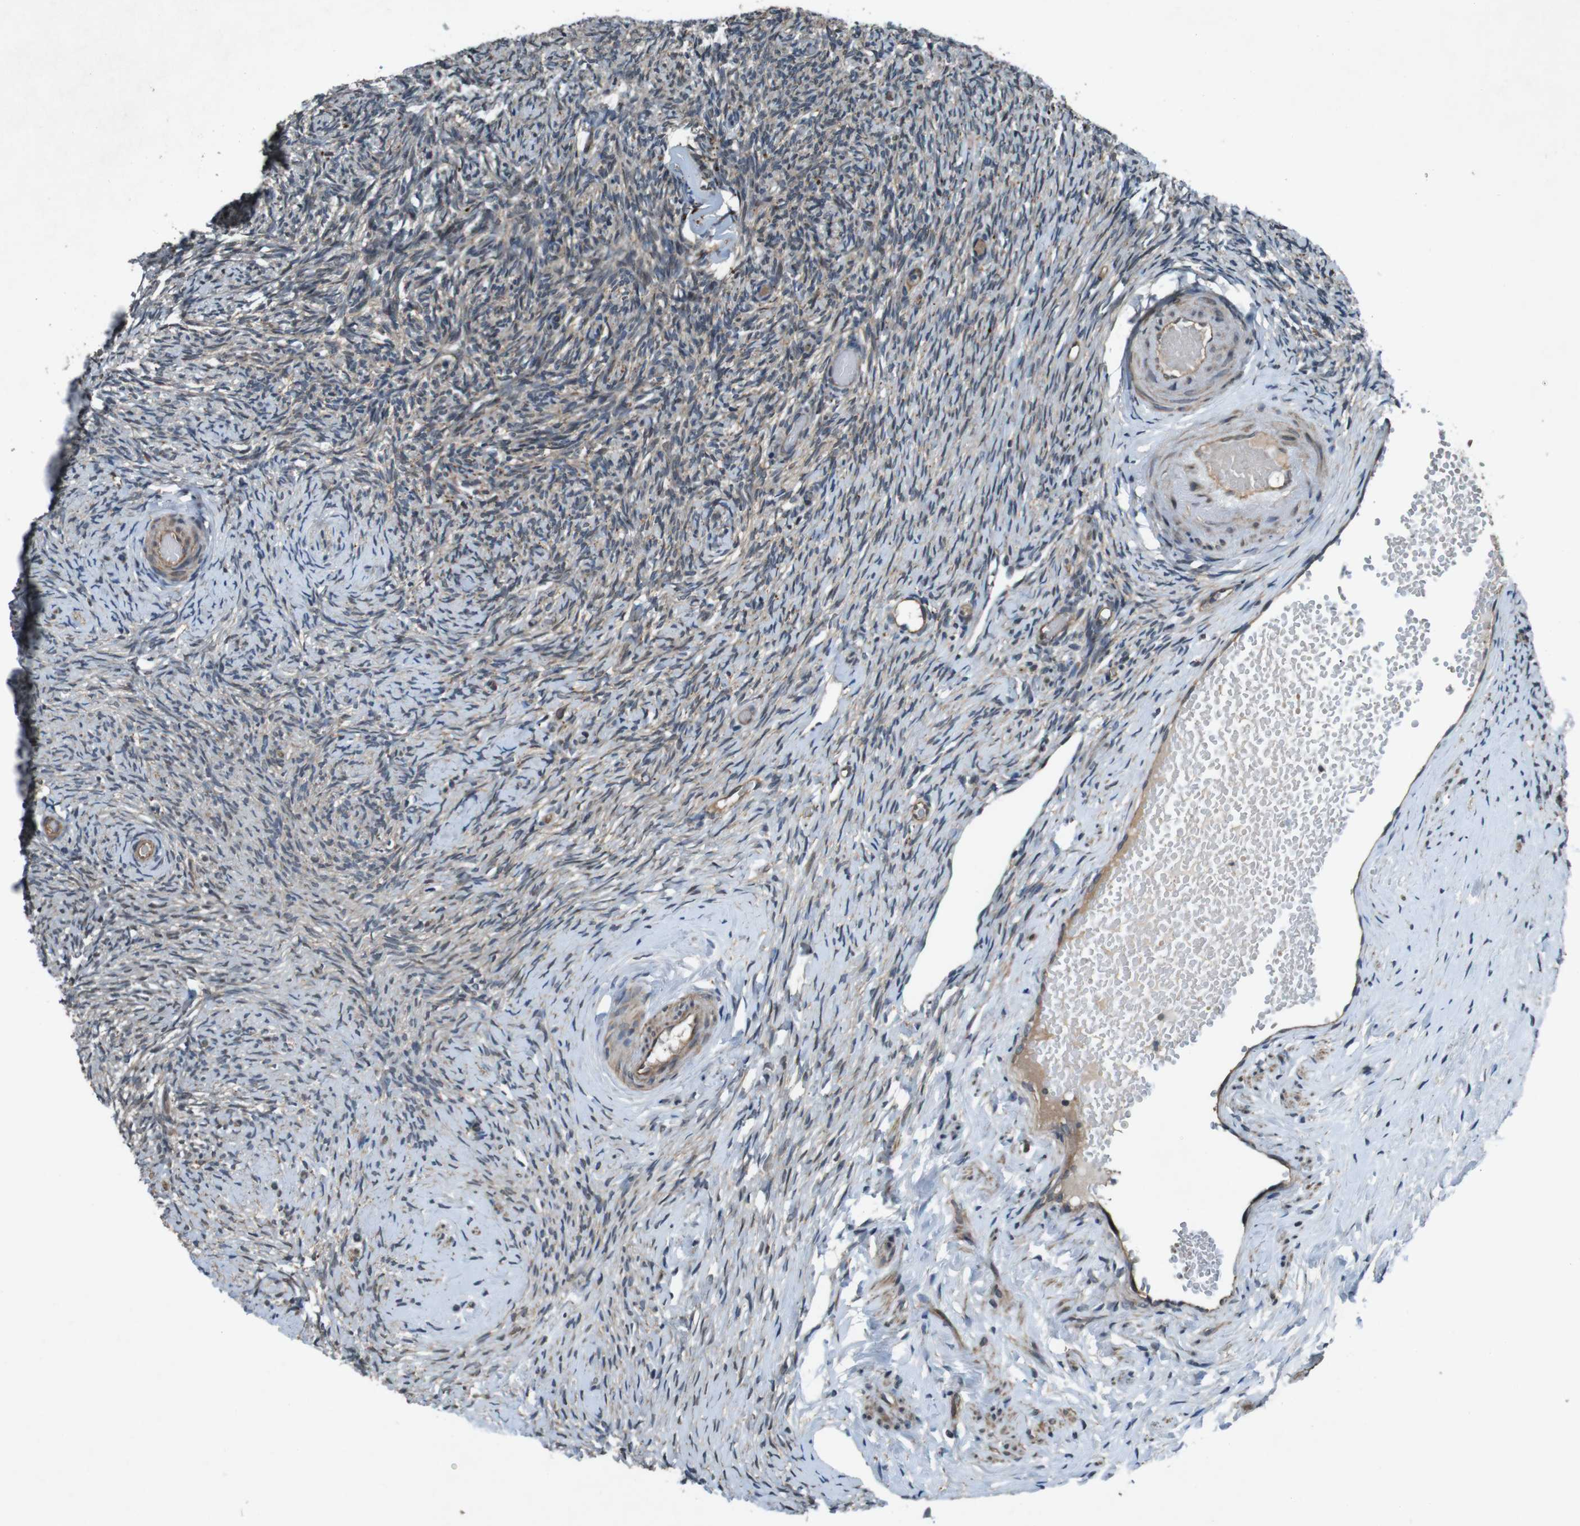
{"staining": {"intensity": "moderate", "quantity": ">75%", "location": "cytoplasmic/membranous"}, "tissue": "ovary", "cell_type": "Follicle cells", "image_type": "normal", "snomed": [{"axis": "morphology", "description": "Normal tissue, NOS"}, {"axis": "topography", "description": "Ovary"}], "caption": "Immunohistochemical staining of normal ovary demonstrates >75% levels of moderate cytoplasmic/membranous protein positivity in approximately >75% of follicle cells. Immunohistochemistry (ihc) stains the protein of interest in brown and the nuclei are stained blue.", "gene": "SOCS1", "patient": {"sex": "female", "age": 60}}